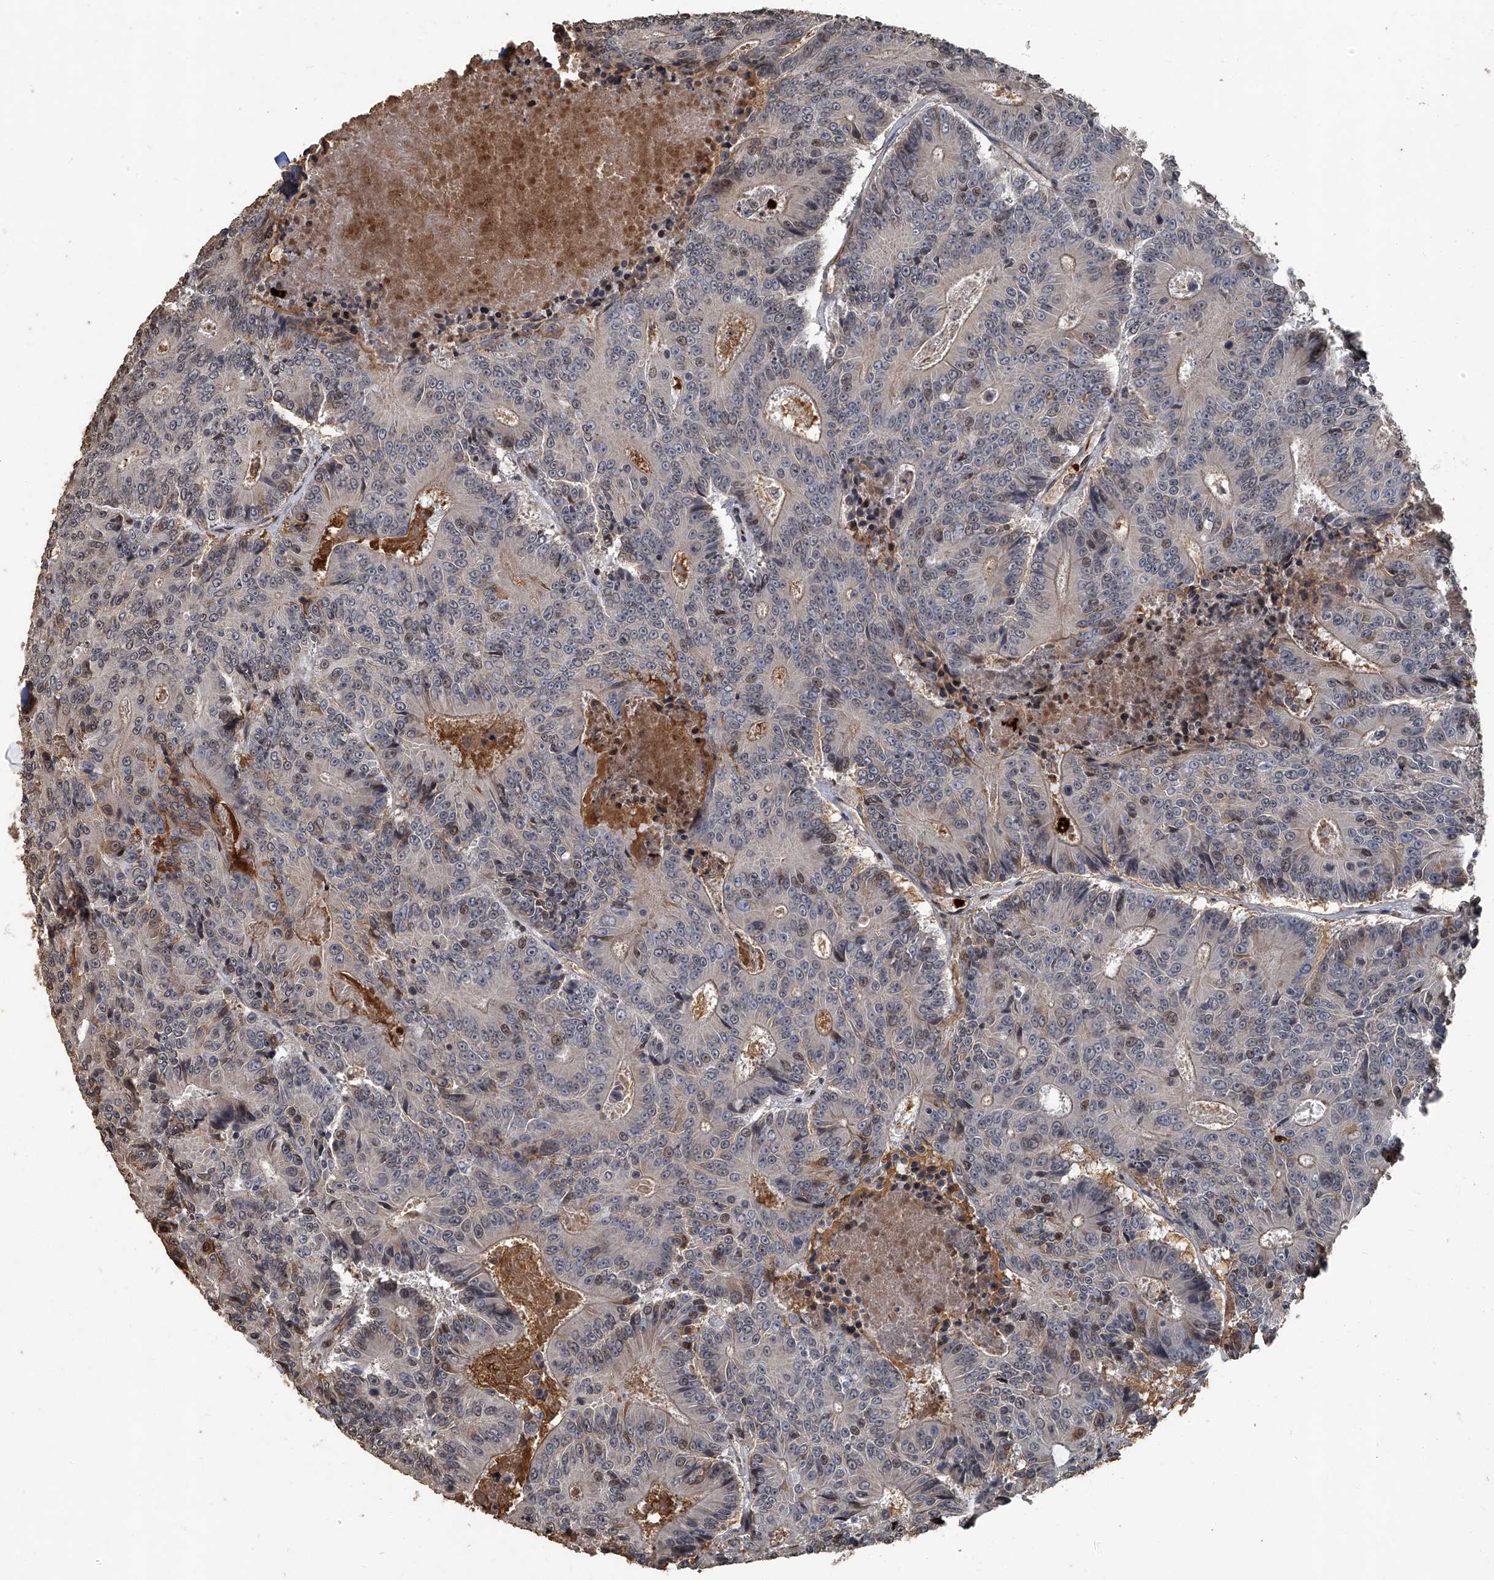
{"staining": {"intensity": "weak", "quantity": "<25%", "location": "cytoplasmic/membranous,nuclear"}, "tissue": "colorectal cancer", "cell_type": "Tumor cells", "image_type": "cancer", "snomed": [{"axis": "morphology", "description": "Adenocarcinoma, NOS"}, {"axis": "topography", "description": "Colon"}], "caption": "A high-resolution micrograph shows immunohistochemistry (IHC) staining of adenocarcinoma (colorectal), which demonstrates no significant staining in tumor cells.", "gene": "GPR132", "patient": {"sex": "male", "age": 83}}